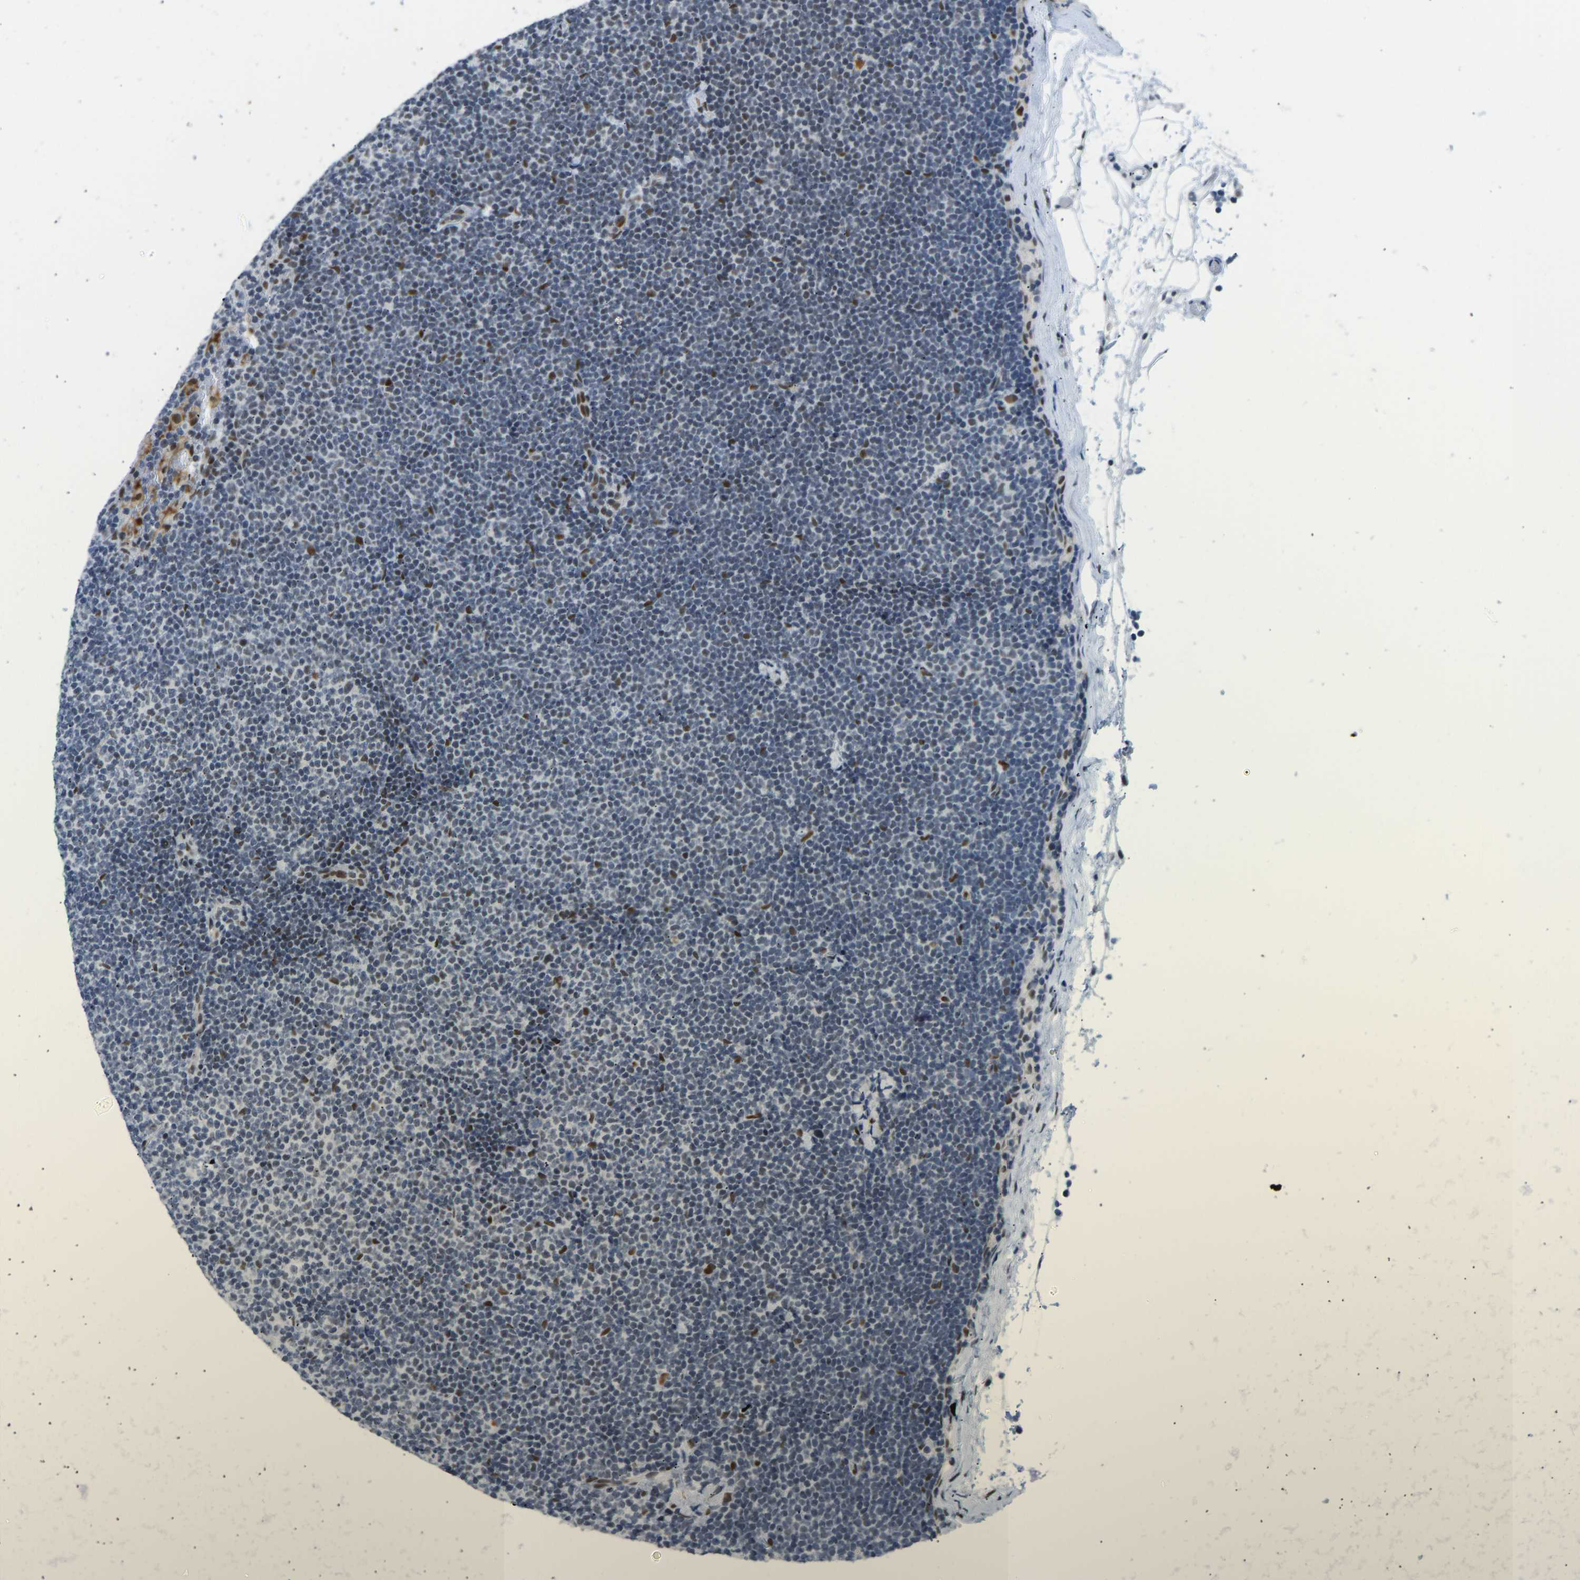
{"staining": {"intensity": "strong", "quantity": "<25%", "location": "nuclear"}, "tissue": "lymphoma", "cell_type": "Tumor cells", "image_type": "cancer", "snomed": [{"axis": "morphology", "description": "Malignant lymphoma, non-Hodgkin's type, Low grade"}, {"axis": "topography", "description": "Lymph node"}], "caption": "The immunohistochemical stain labels strong nuclear positivity in tumor cells of lymphoma tissue.", "gene": "FOXK1", "patient": {"sex": "female", "age": 53}}